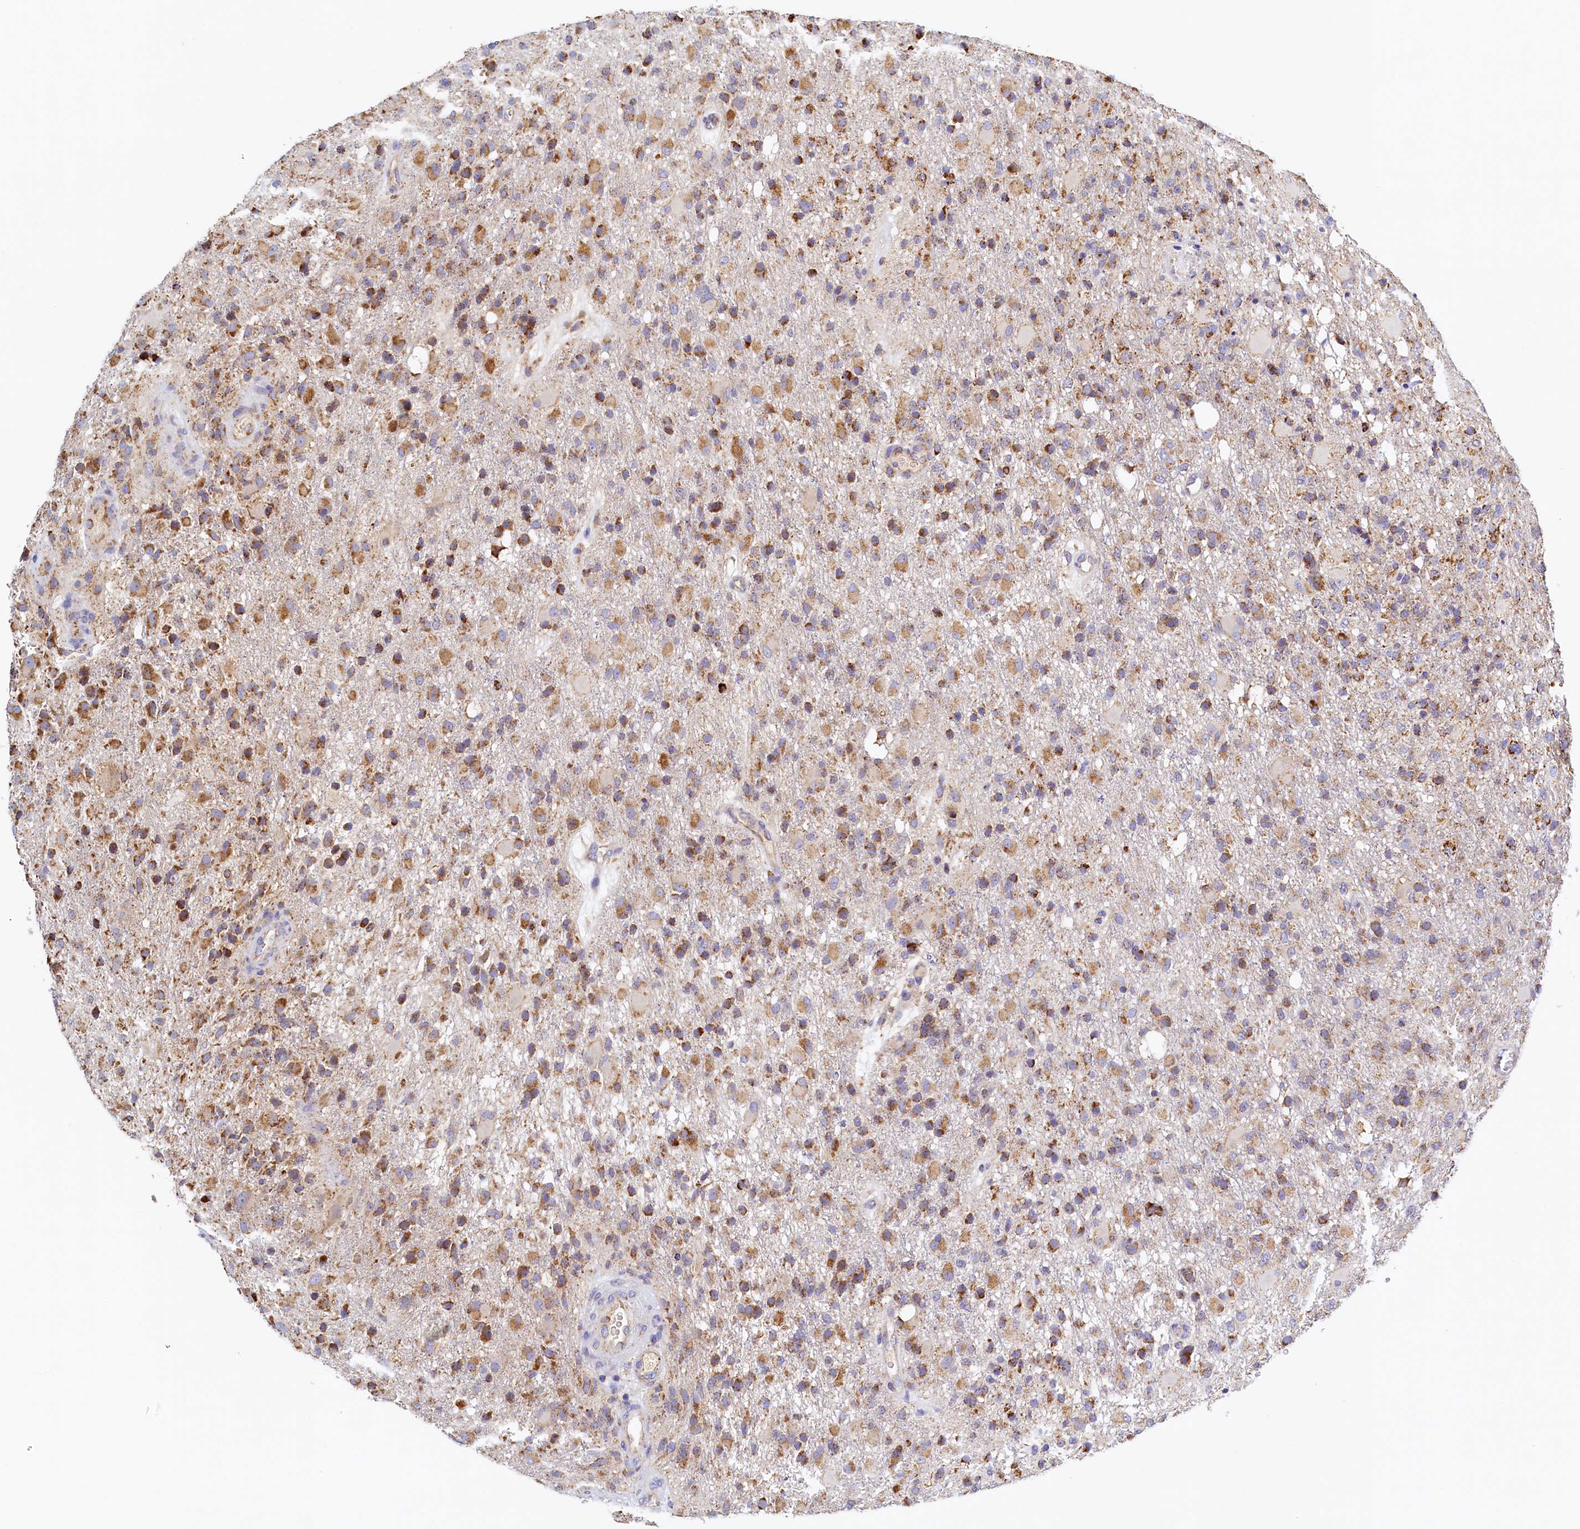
{"staining": {"intensity": "moderate", "quantity": ">75%", "location": "cytoplasmic/membranous"}, "tissue": "glioma", "cell_type": "Tumor cells", "image_type": "cancer", "snomed": [{"axis": "morphology", "description": "Glioma, malignant, High grade"}, {"axis": "topography", "description": "Brain"}], "caption": "IHC image of human malignant glioma (high-grade) stained for a protein (brown), which shows medium levels of moderate cytoplasmic/membranous positivity in about >75% of tumor cells.", "gene": "POC1A", "patient": {"sex": "female", "age": 74}}